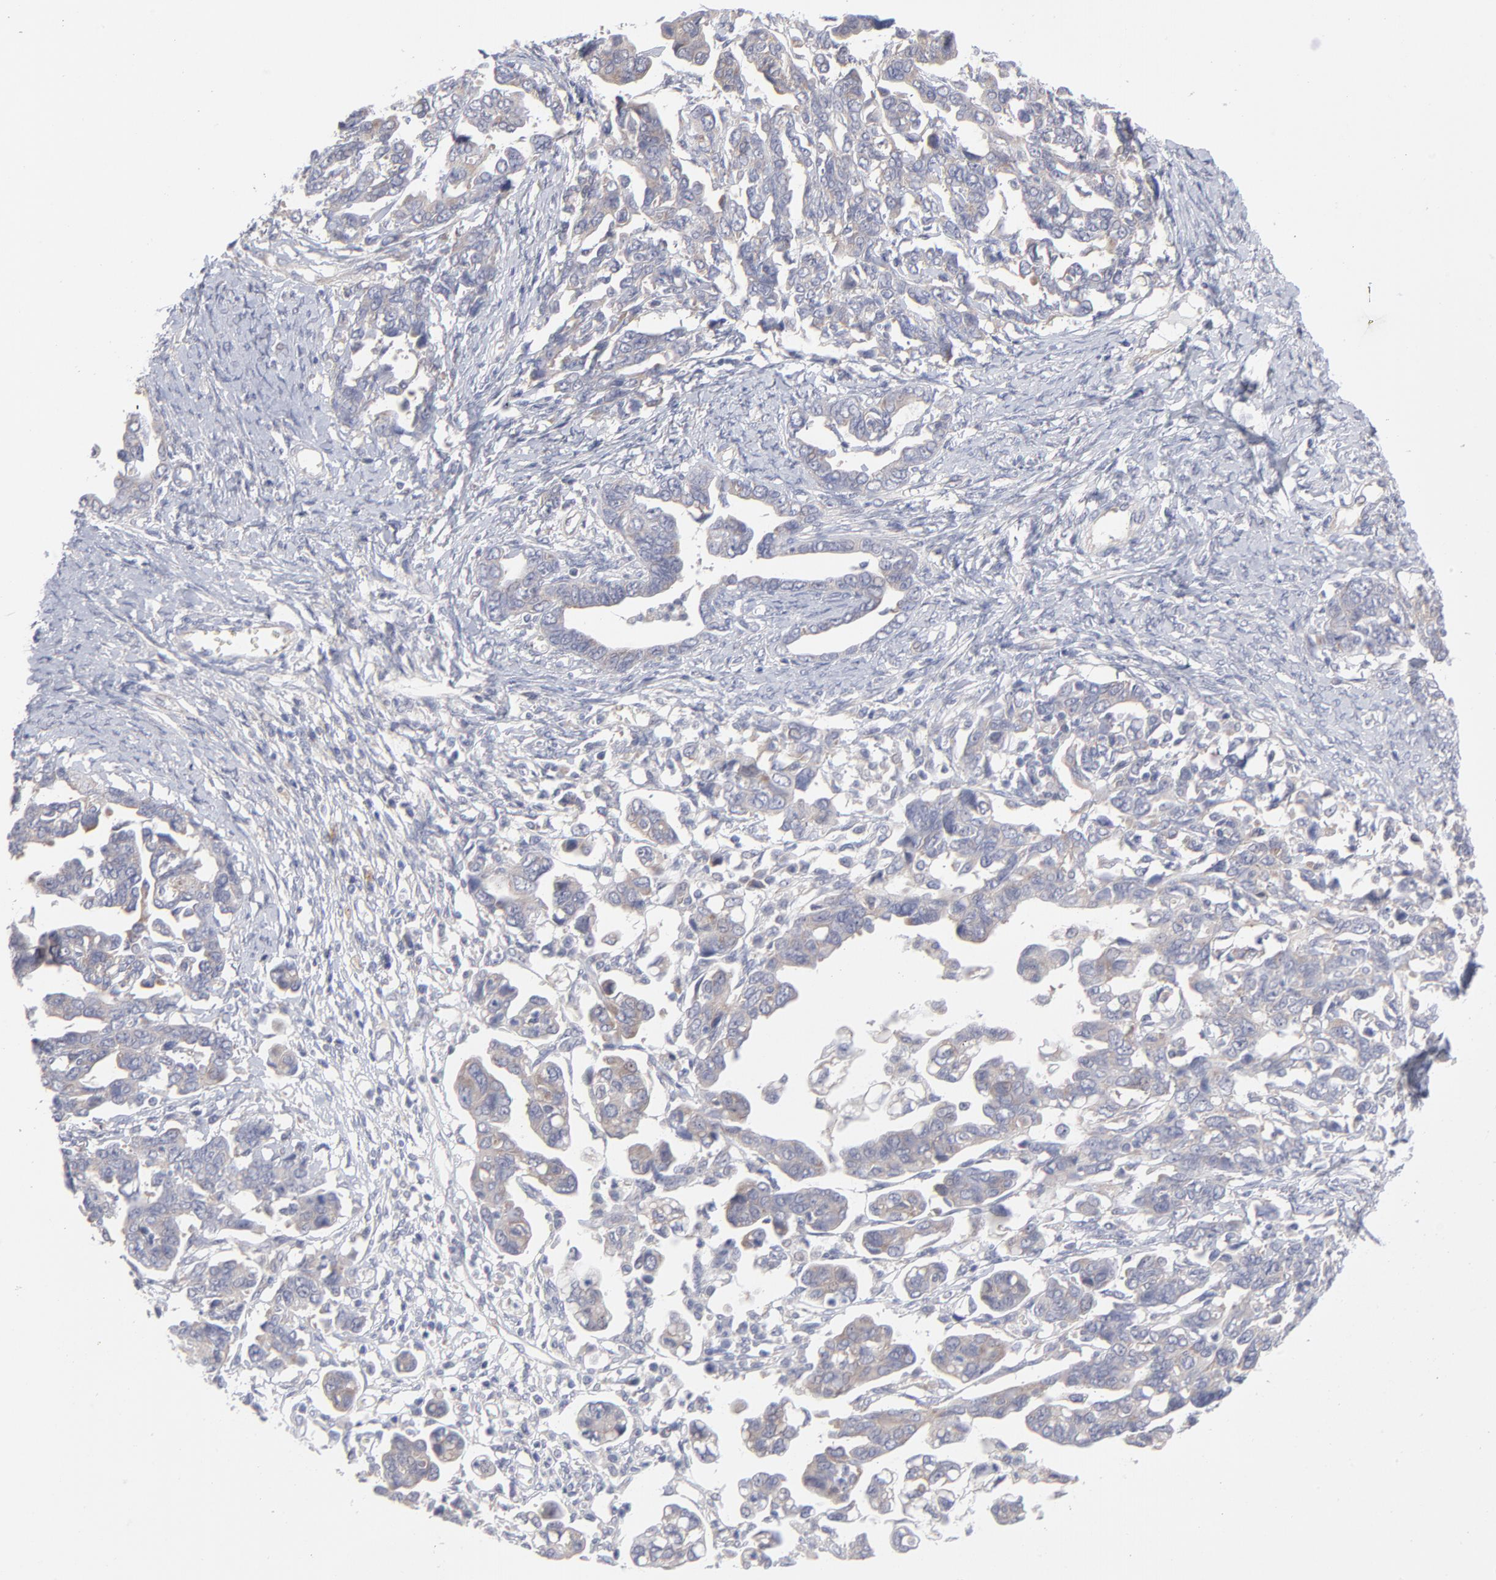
{"staining": {"intensity": "weak", "quantity": "<25%", "location": "cytoplasmic/membranous"}, "tissue": "ovarian cancer", "cell_type": "Tumor cells", "image_type": "cancer", "snomed": [{"axis": "morphology", "description": "Cystadenocarcinoma, serous, NOS"}, {"axis": "topography", "description": "Ovary"}], "caption": "Immunohistochemical staining of ovarian cancer displays no significant staining in tumor cells.", "gene": "RPS24", "patient": {"sex": "female", "age": 69}}